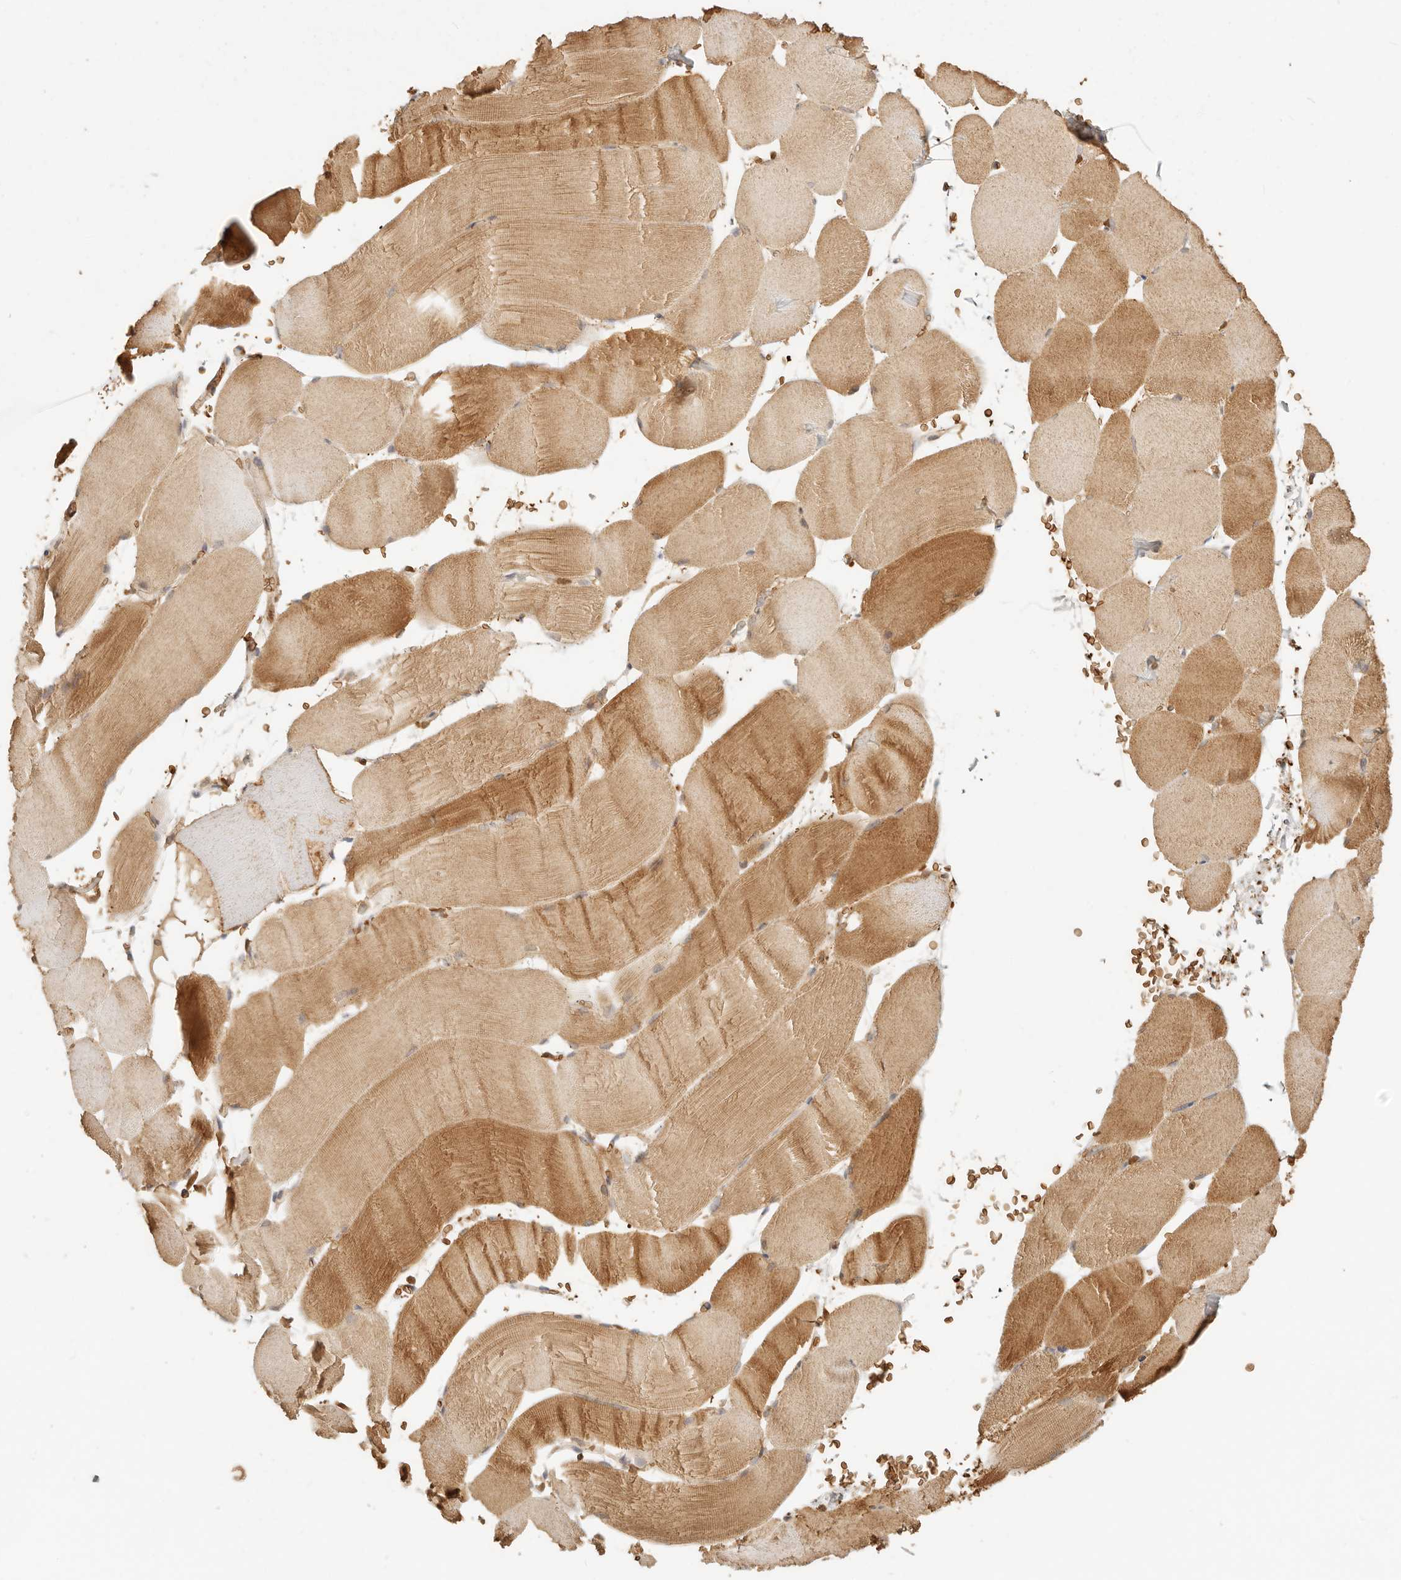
{"staining": {"intensity": "moderate", "quantity": "25%-75%", "location": "cytoplasmic/membranous"}, "tissue": "skeletal muscle", "cell_type": "Myocytes", "image_type": "normal", "snomed": [{"axis": "morphology", "description": "Normal tissue, NOS"}, {"axis": "topography", "description": "Skeletal muscle"}, {"axis": "topography", "description": "Parathyroid gland"}], "caption": "Human skeletal muscle stained with a protein marker displays moderate staining in myocytes.", "gene": "INTS11", "patient": {"sex": "female", "age": 37}}